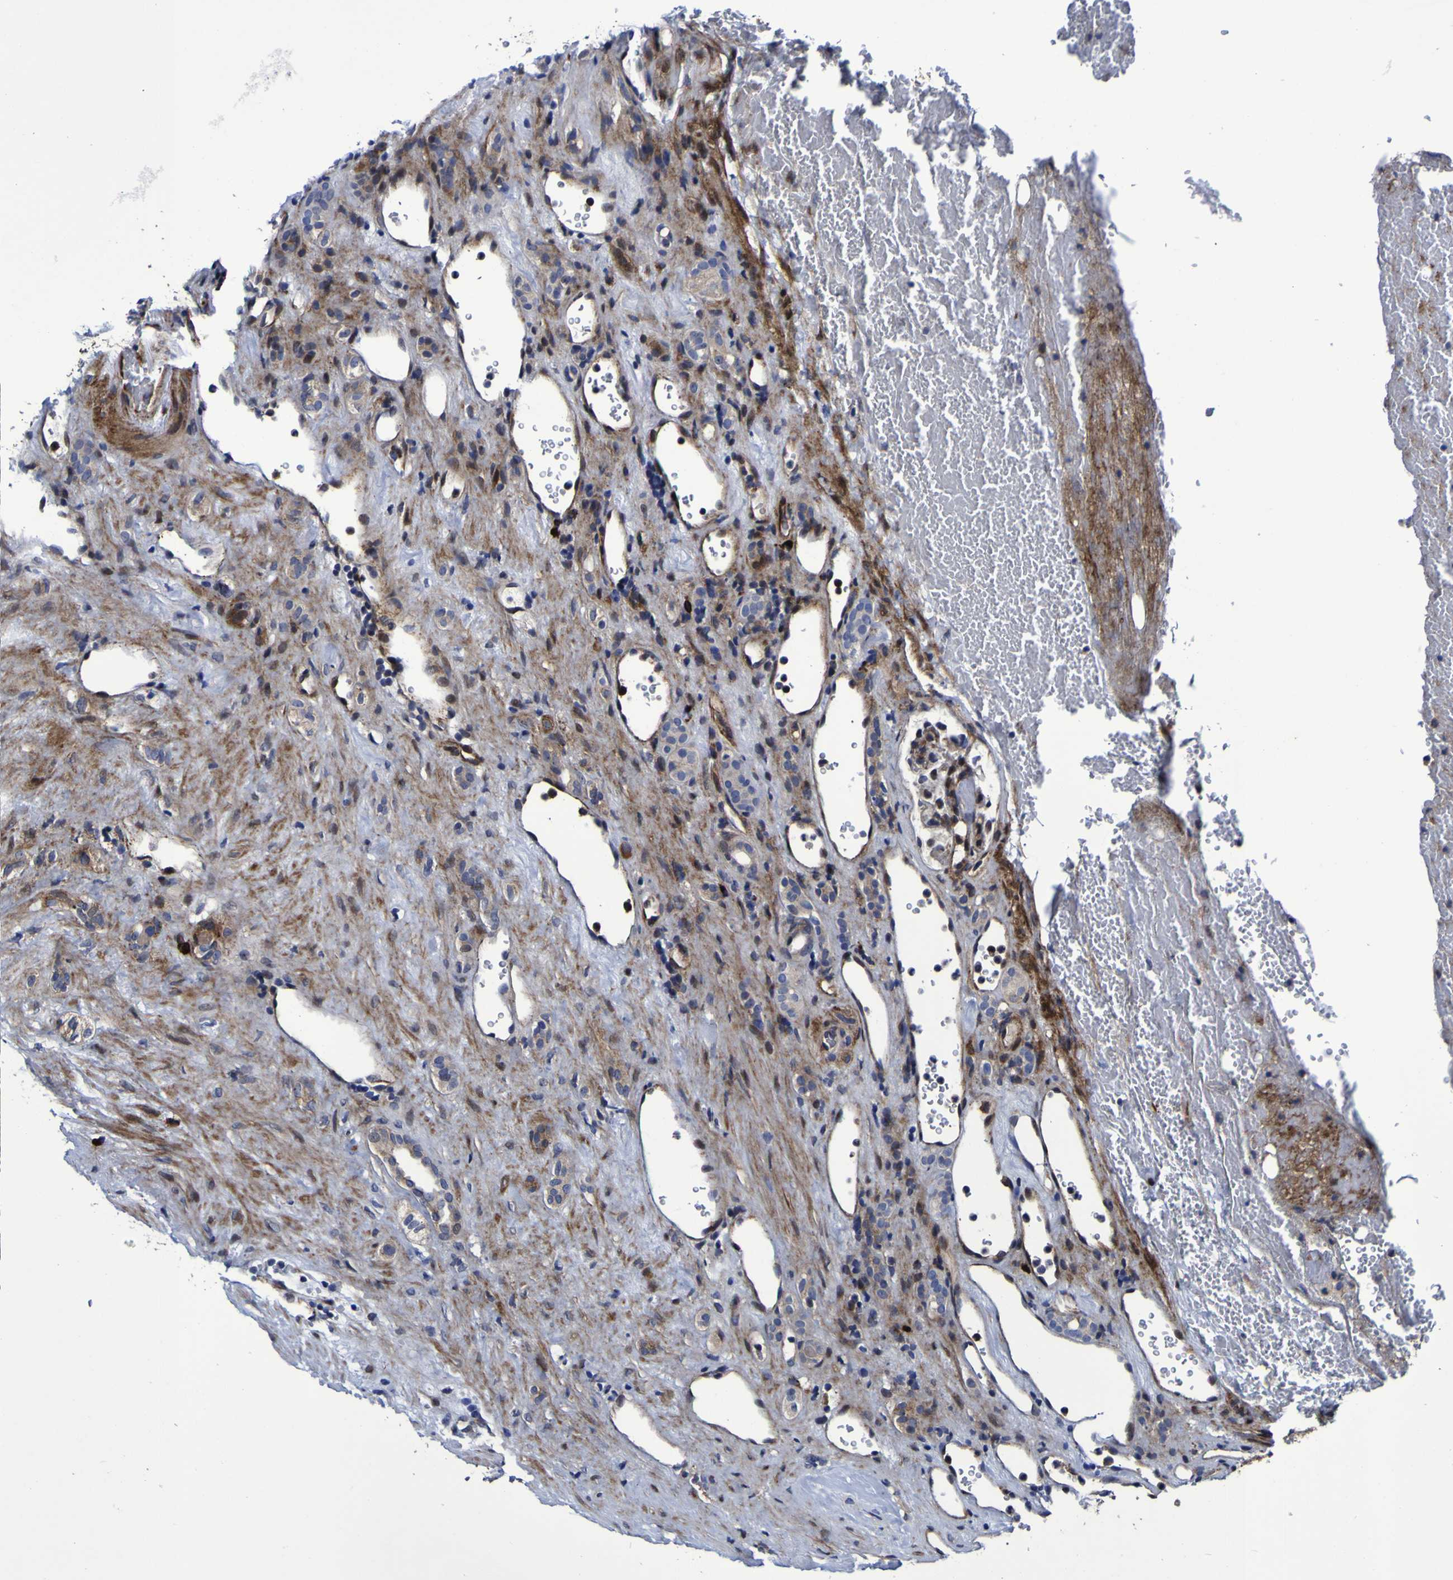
{"staining": {"intensity": "moderate", "quantity": ">75%", "location": "cytoplasmic/membranous,nuclear"}, "tissue": "renal cancer", "cell_type": "Tumor cells", "image_type": "cancer", "snomed": [{"axis": "morphology", "description": "Adenocarcinoma, NOS"}, {"axis": "topography", "description": "Kidney"}], "caption": "Human adenocarcinoma (renal) stained with a brown dye exhibits moderate cytoplasmic/membranous and nuclear positive staining in approximately >75% of tumor cells.", "gene": "MGLL", "patient": {"sex": "female", "age": 69}}